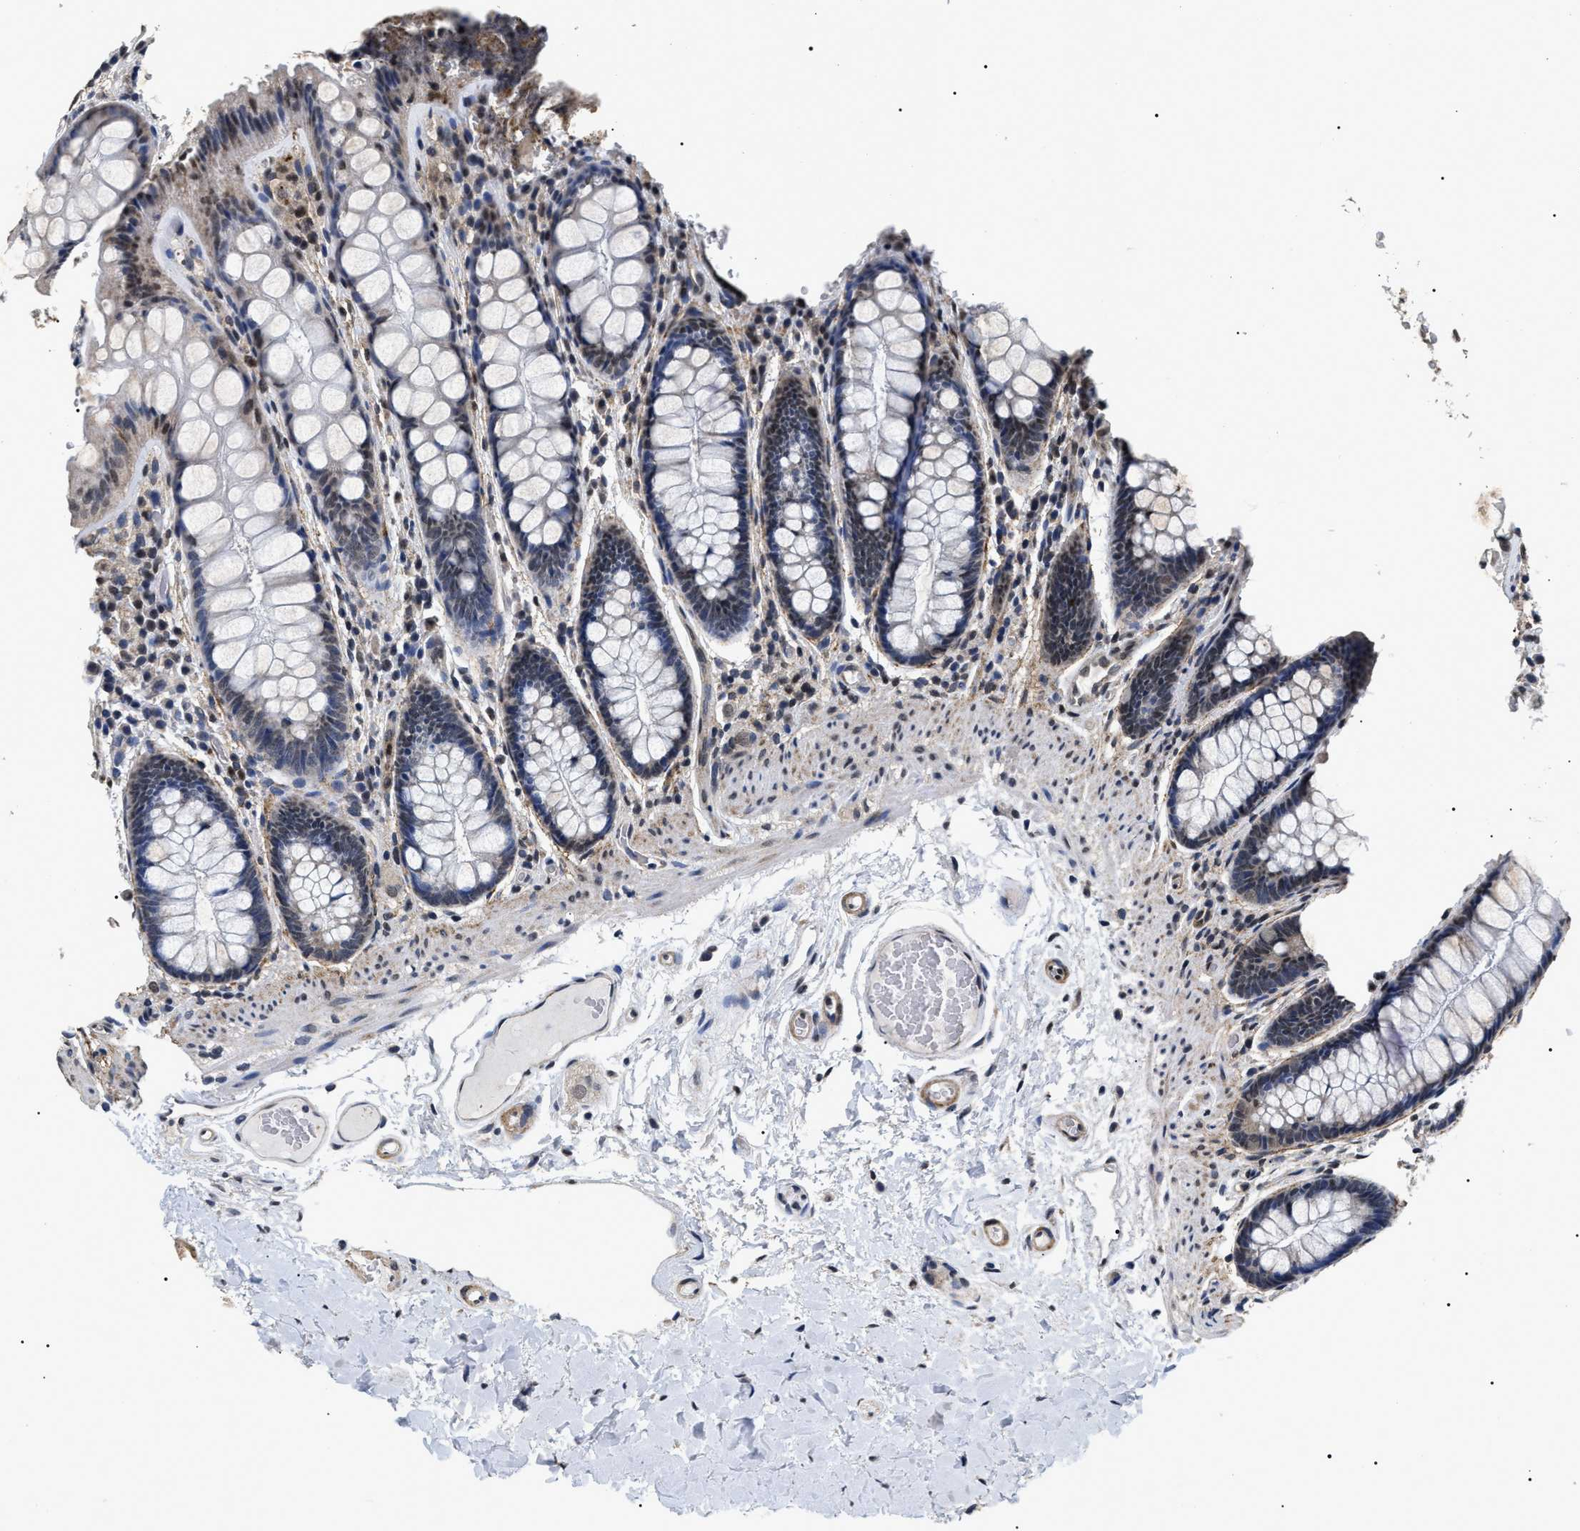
{"staining": {"intensity": "negative", "quantity": "none", "location": "none"}, "tissue": "colon", "cell_type": "Endothelial cells", "image_type": "normal", "snomed": [{"axis": "morphology", "description": "Normal tissue, NOS"}, {"axis": "topography", "description": "Colon"}], "caption": "DAB immunohistochemical staining of unremarkable human colon reveals no significant positivity in endothelial cells.", "gene": "ANP32E", "patient": {"sex": "female", "age": 56}}